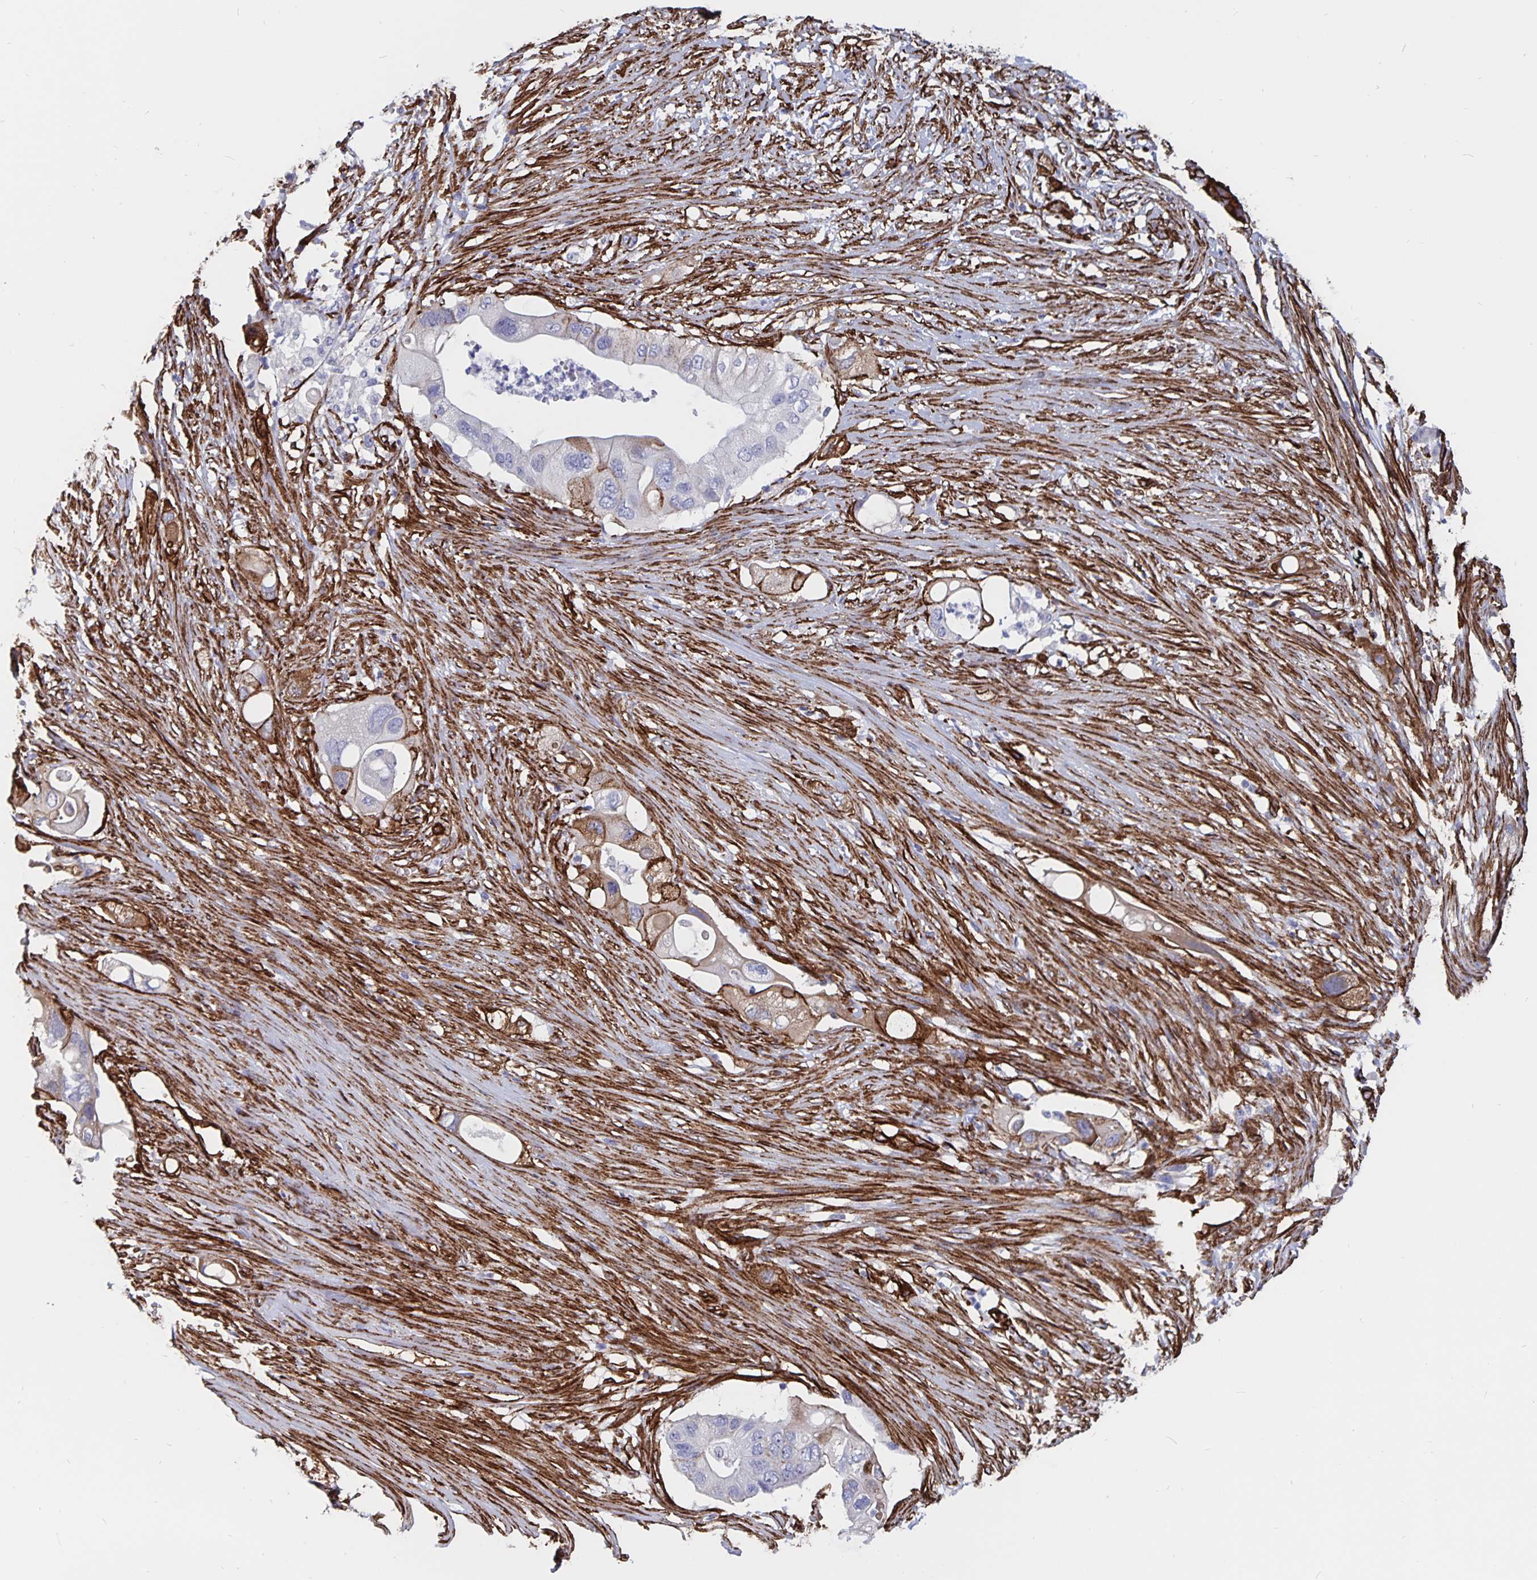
{"staining": {"intensity": "negative", "quantity": "none", "location": "none"}, "tissue": "pancreatic cancer", "cell_type": "Tumor cells", "image_type": "cancer", "snomed": [{"axis": "morphology", "description": "Adenocarcinoma, NOS"}, {"axis": "topography", "description": "Pancreas"}], "caption": "Human adenocarcinoma (pancreatic) stained for a protein using immunohistochemistry demonstrates no expression in tumor cells.", "gene": "DCHS2", "patient": {"sex": "female", "age": 72}}